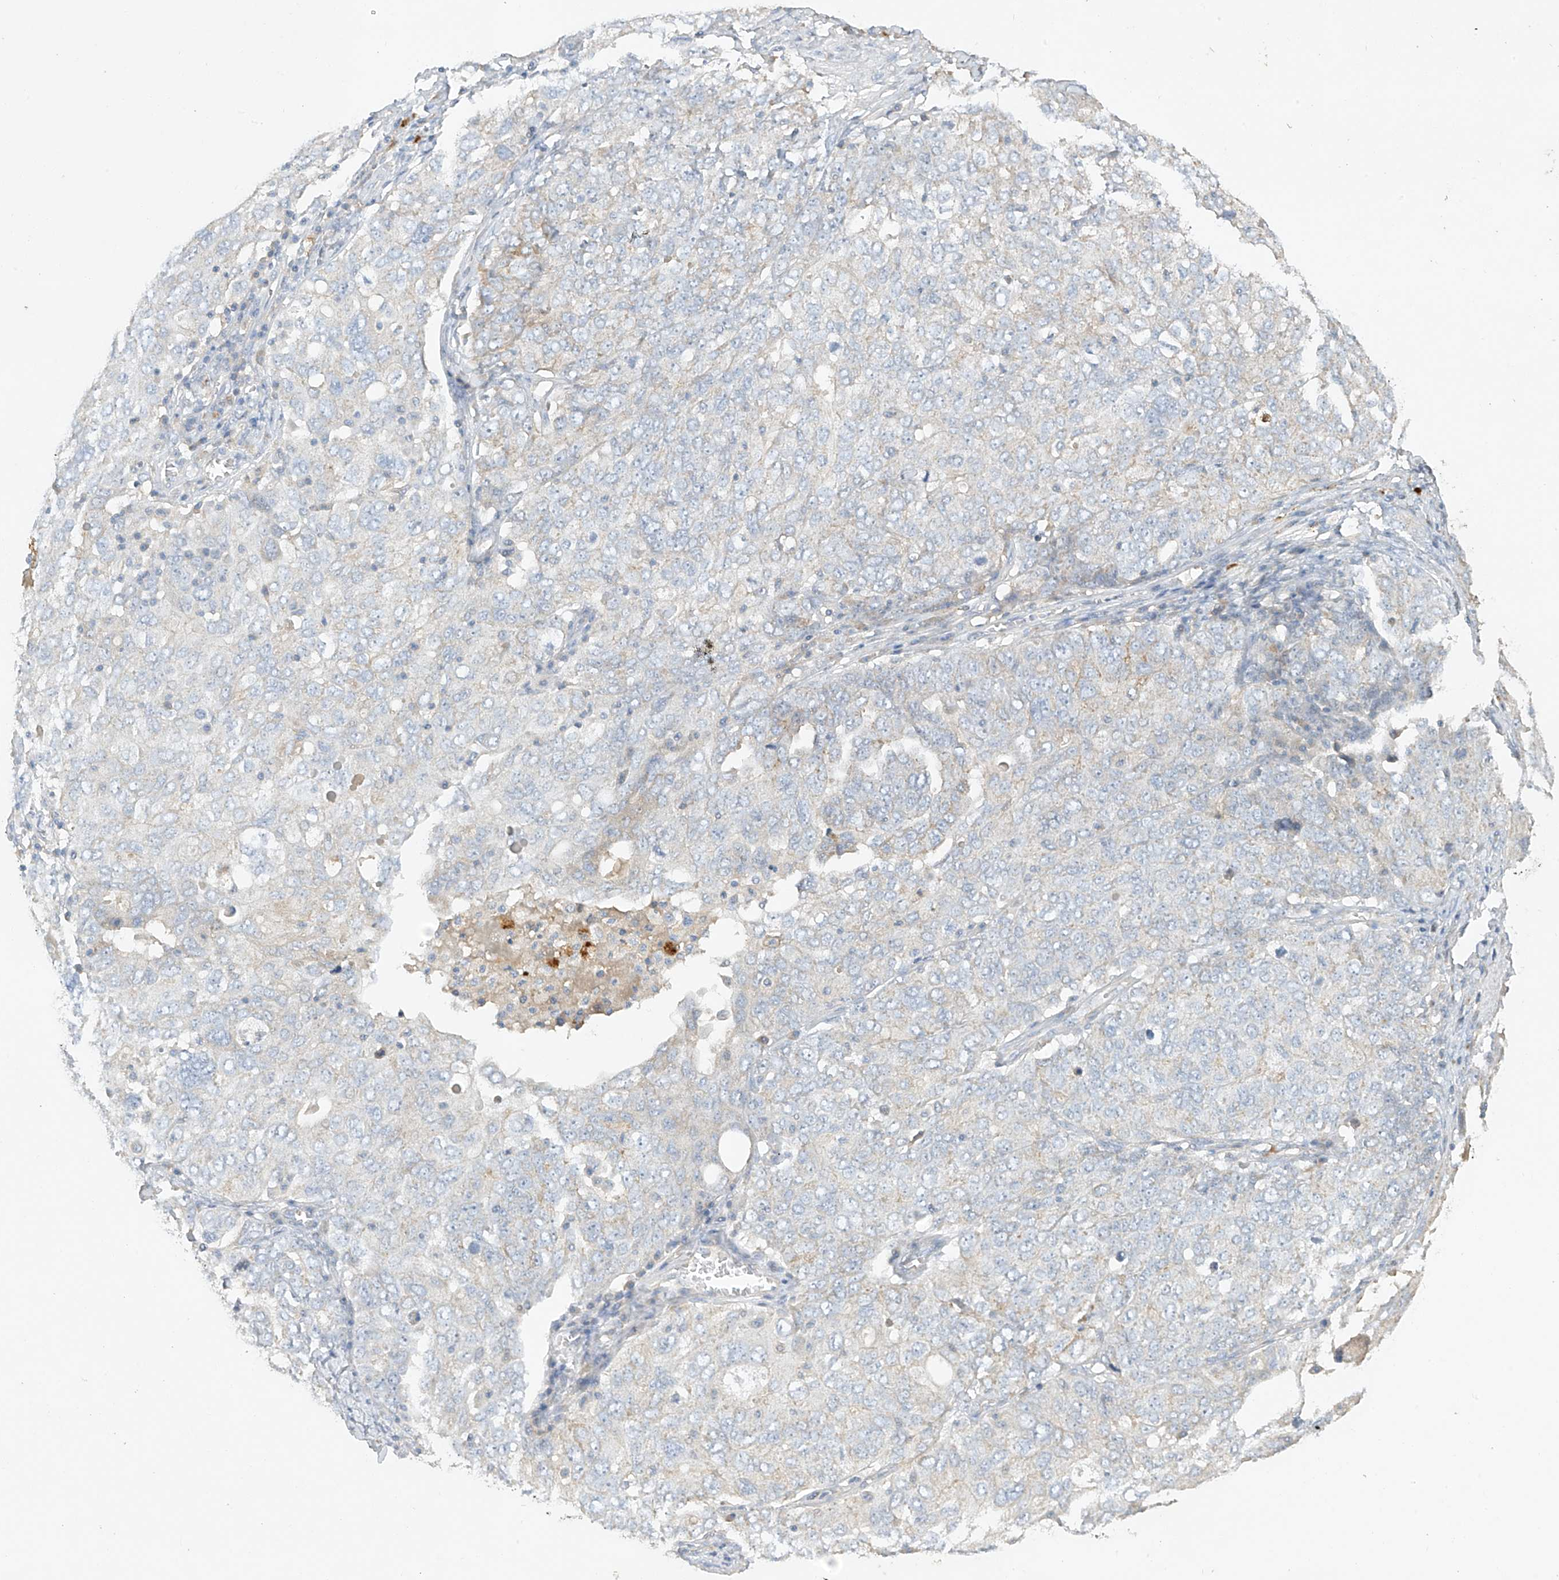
{"staining": {"intensity": "negative", "quantity": "none", "location": "none"}, "tissue": "ovarian cancer", "cell_type": "Tumor cells", "image_type": "cancer", "snomed": [{"axis": "morphology", "description": "Carcinoma, endometroid"}, {"axis": "topography", "description": "Ovary"}], "caption": "Human ovarian cancer stained for a protein using immunohistochemistry (IHC) displays no positivity in tumor cells.", "gene": "PRSS12", "patient": {"sex": "female", "age": 62}}